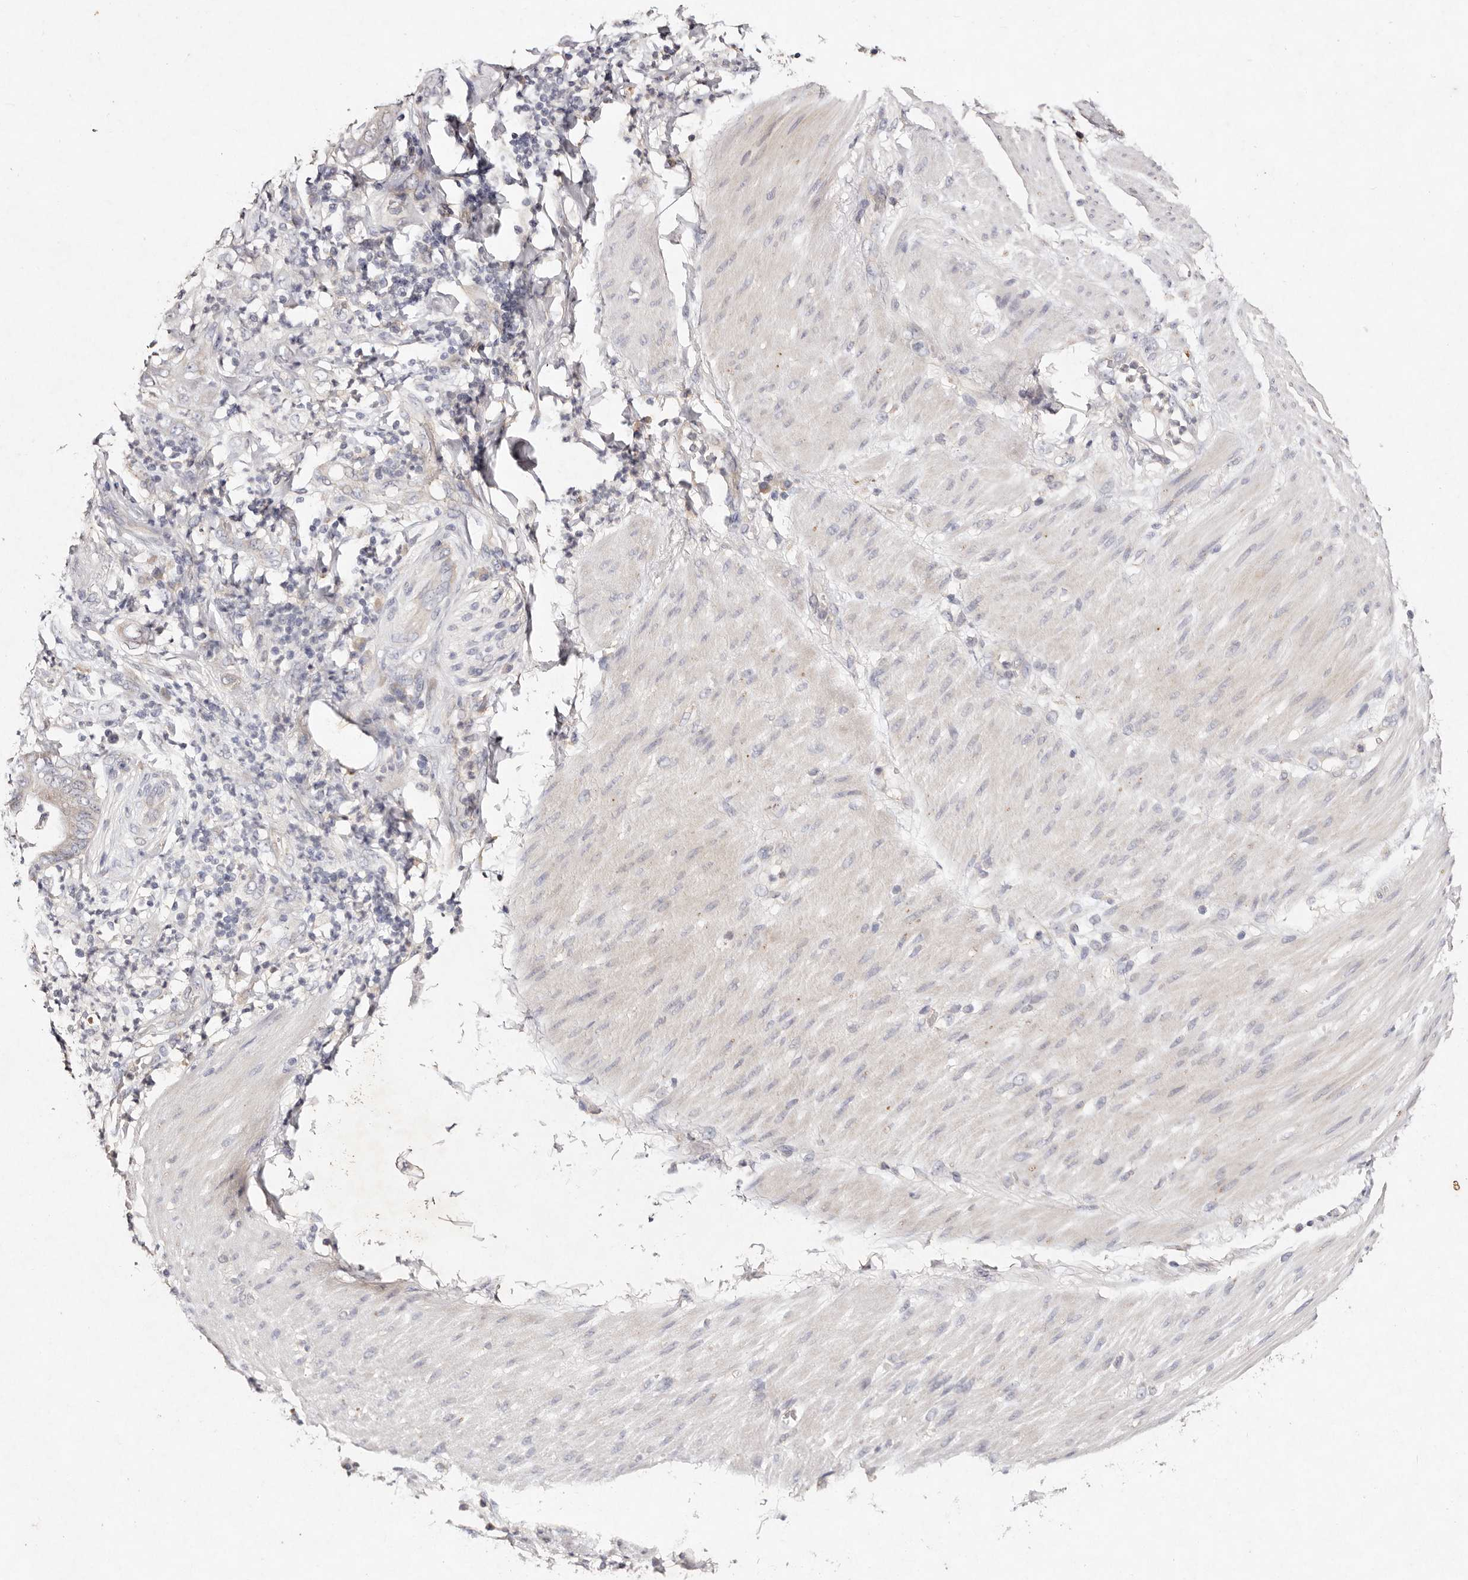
{"staining": {"intensity": "negative", "quantity": "none", "location": "none"}, "tissue": "stomach cancer", "cell_type": "Tumor cells", "image_type": "cancer", "snomed": [{"axis": "morphology", "description": "Adenocarcinoma, NOS"}, {"axis": "topography", "description": "Stomach"}], "caption": "Protein analysis of stomach cancer (adenocarcinoma) displays no significant expression in tumor cells. (DAB immunohistochemistry (IHC) visualized using brightfield microscopy, high magnification).", "gene": "TSC2", "patient": {"sex": "female", "age": 73}}